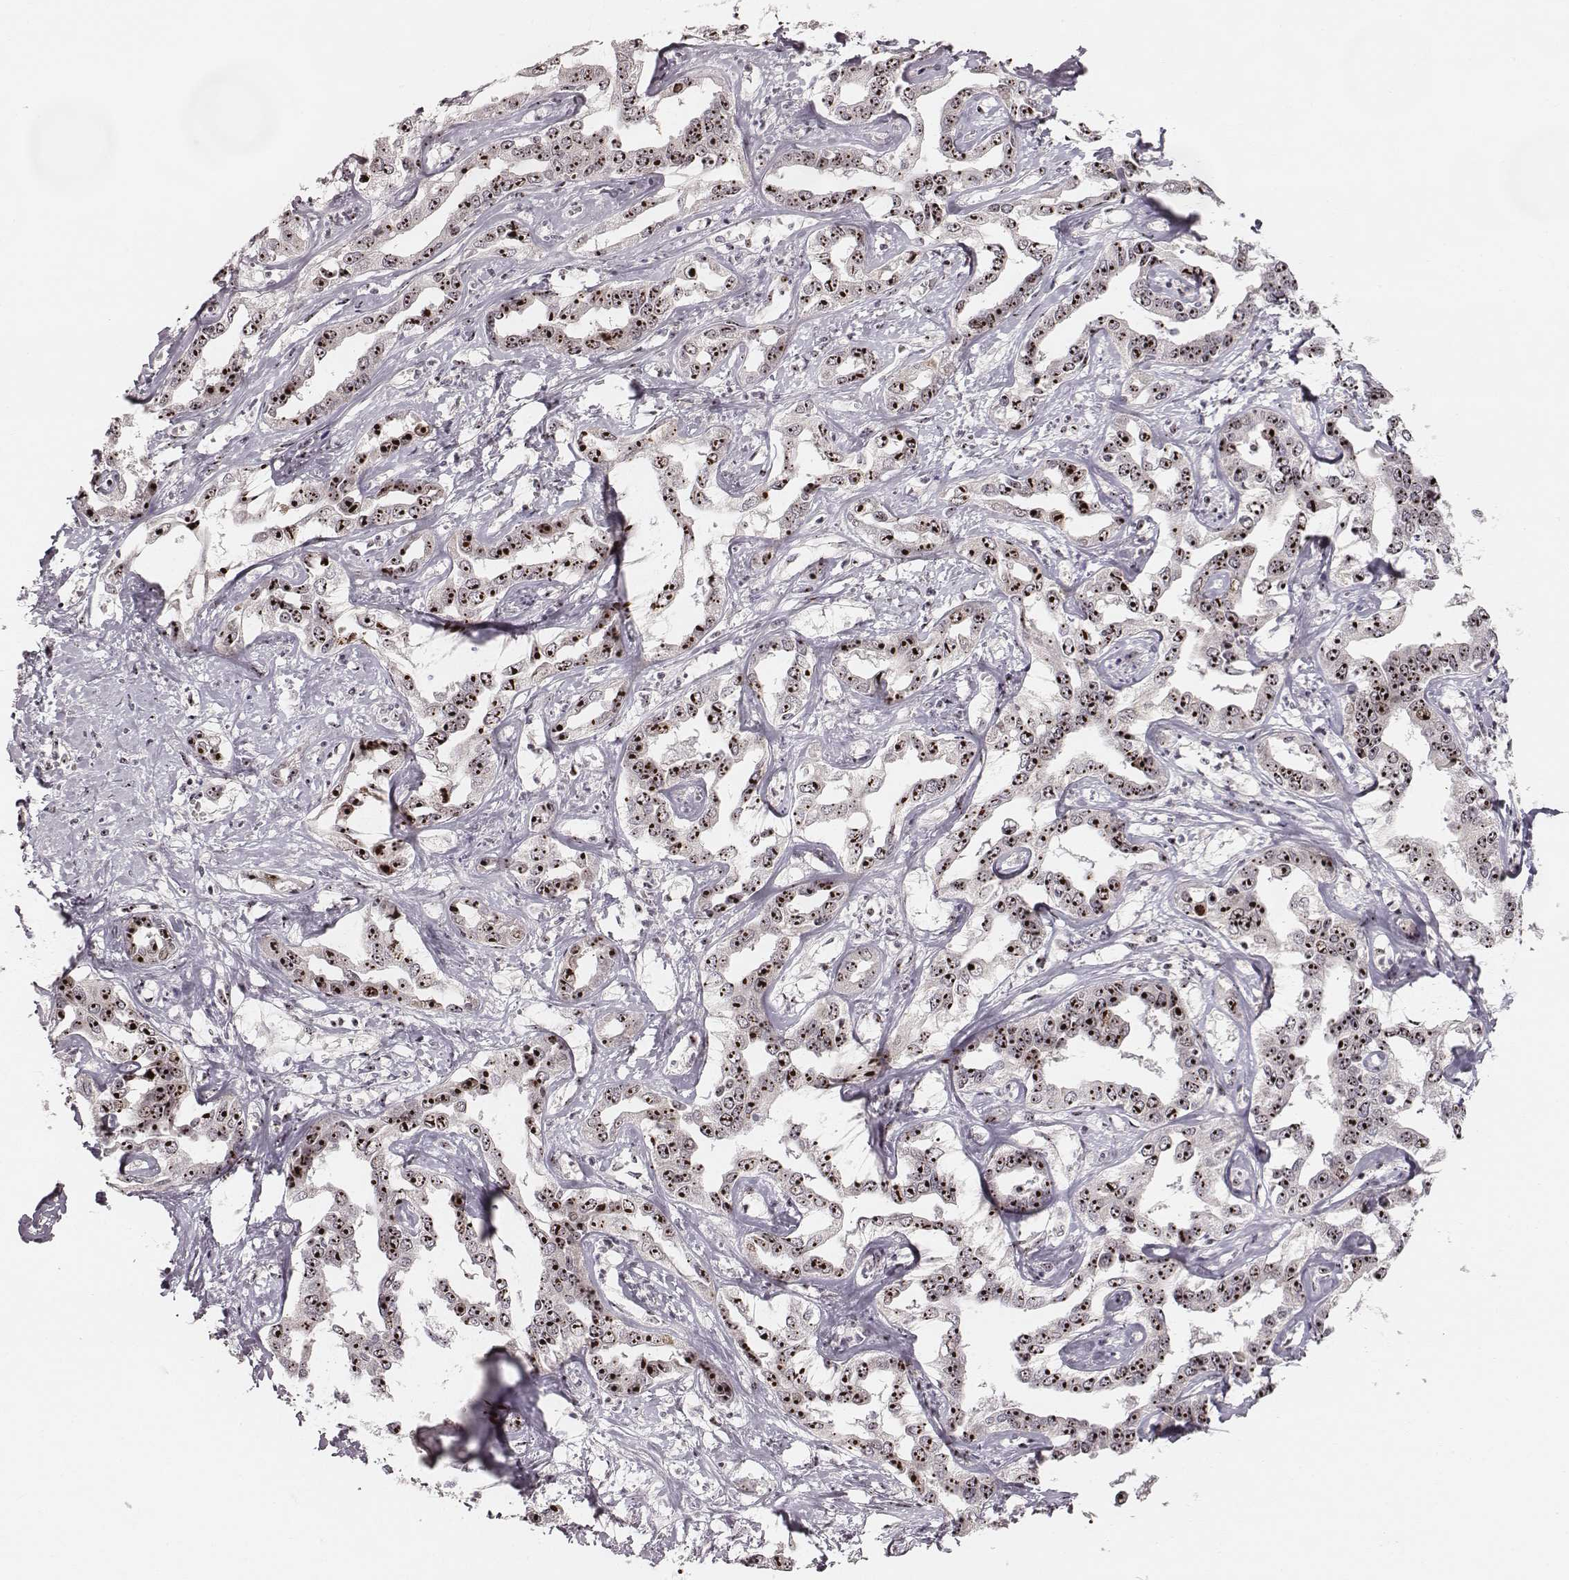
{"staining": {"intensity": "moderate", "quantity": ">75%", "location": "nuclear"}, "tissue": "liver cancer", "cell_type": "Tumor cells", "image_type": "cancer", "snomed": [{"axis": "morphology", "description": "Cholangiocarcinoma"}, {"axis": "topography", "description": "Liver"}], "caption": "A brown stain labels moderate nuclear expression of a protein in human liver cancer (cholangiocarcinoma) tumor cells.", "gene": "NOP56", "patient": {"sex": "male", "age": 59}}